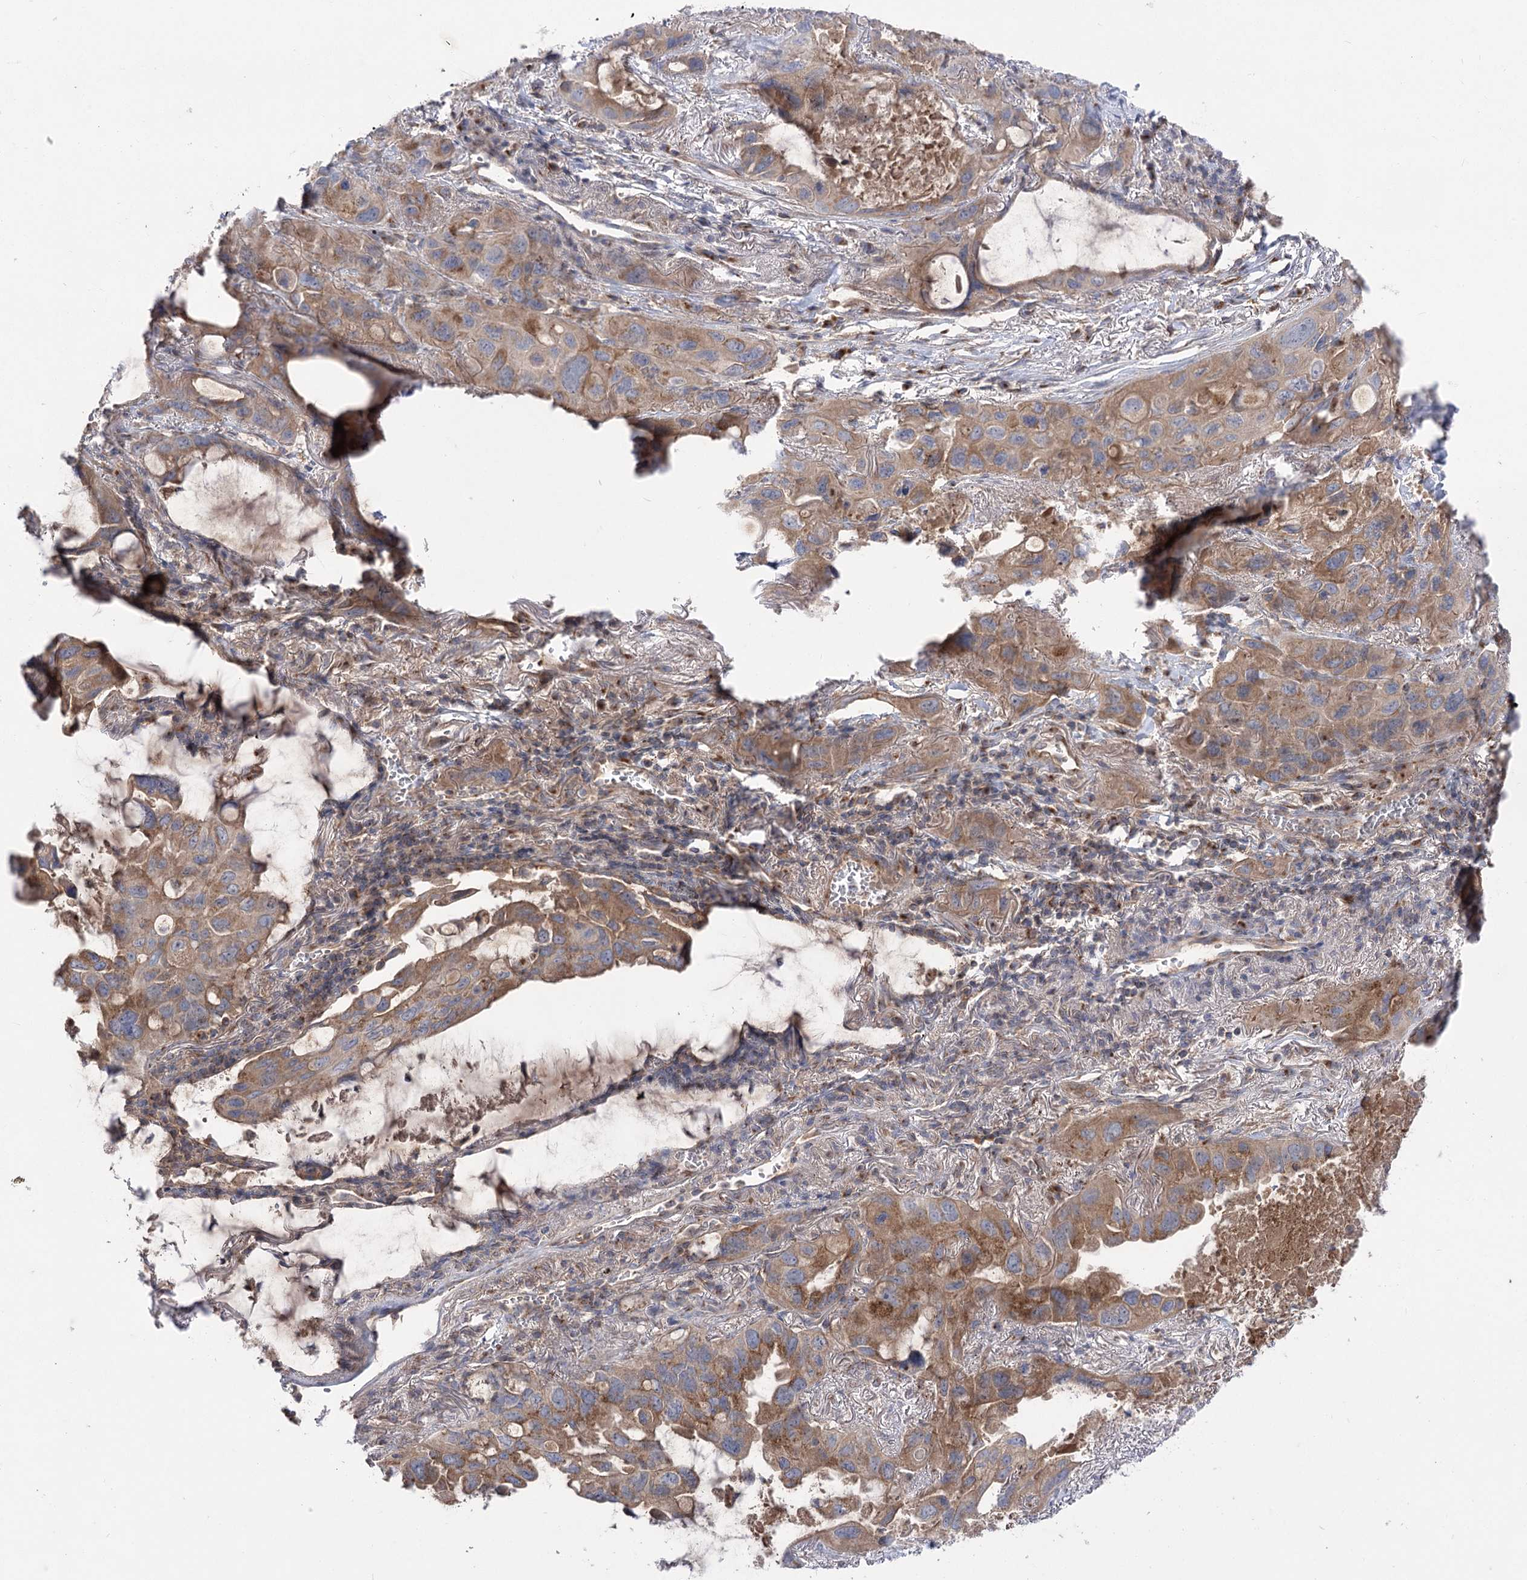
{"staining": {"intensity": "moderate", "quantity": "25%-75%", "location": "cytoplasmic/membranous"}, "tissue": "lung cancer", "cell_type": "Tumor cells", "image_type": "cancer", "snomed": [{"axis": "morphology", "description": "Squamous cell carcinoma, NOS"}, {"axis": "topography", "description": "Lung"}], "caption": "DAB (3,3'-diaminobenzidine) immunohistochemical staining of human lung cancer displays moderate cytoplasmic/membranous protein expression in approximately 25%-75% of tumor cells. (Stains: DAB in brown, nuclei in blue, Microscopy: brightfield microscopy at high magnification).", "gene": "GBF1", "patient": {"sex": "female", "age": 73}}